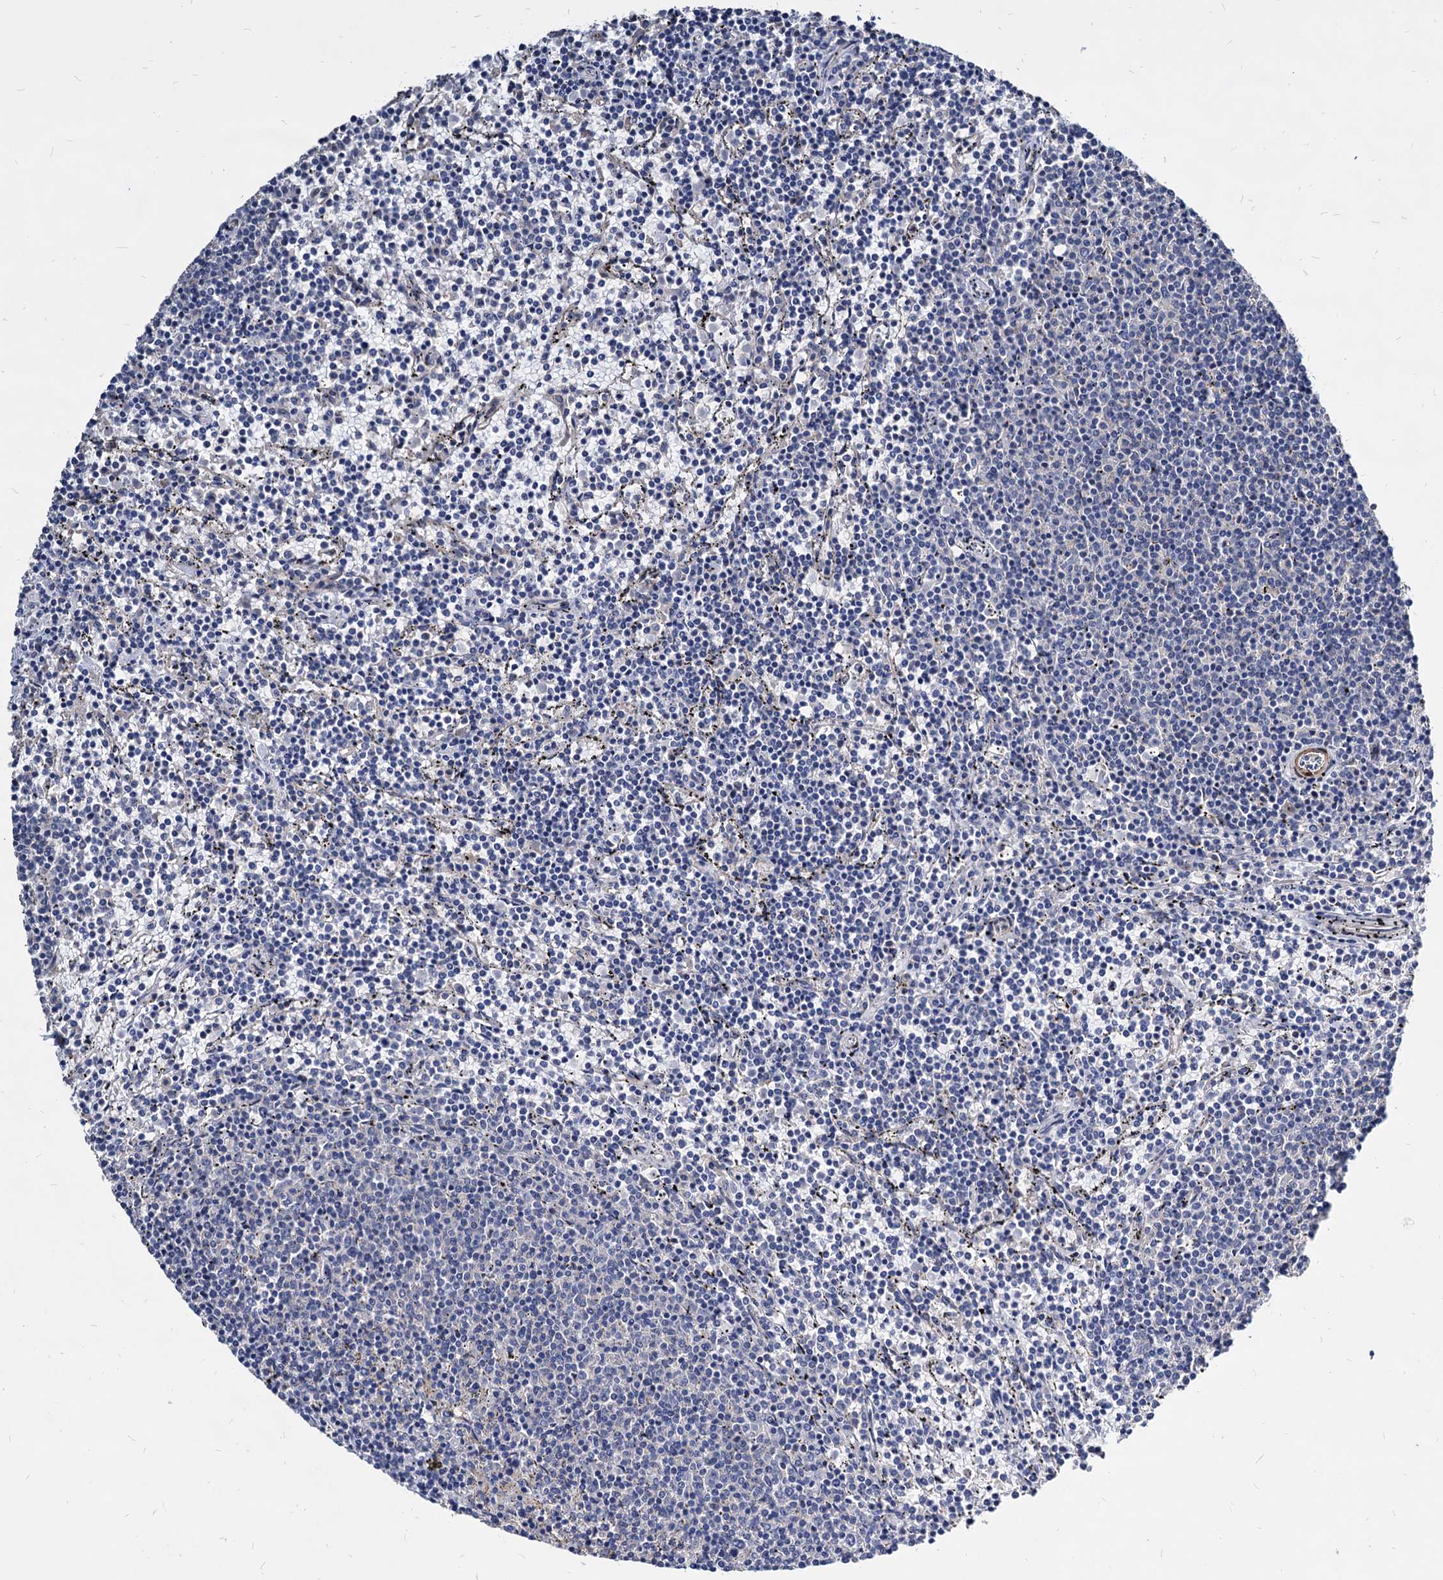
{"staining": {"intensity": "negative", "quantity": "none", "location": "none"}, "tissue": "lymphoma", "cell_type": "Tumor cells", "image_type": "cancer", "snomed": [{"axis": "morphology", "description": "Malignant lymphoma, non-Hodgkin's type, Low grade"}, {"axis": "topography", "description": "Spleen"}], "caption": "Tumor cells show no significant staining in lymphoma.", "gene": "WDR11", "patient": {"sex": "female", "age": 50}}